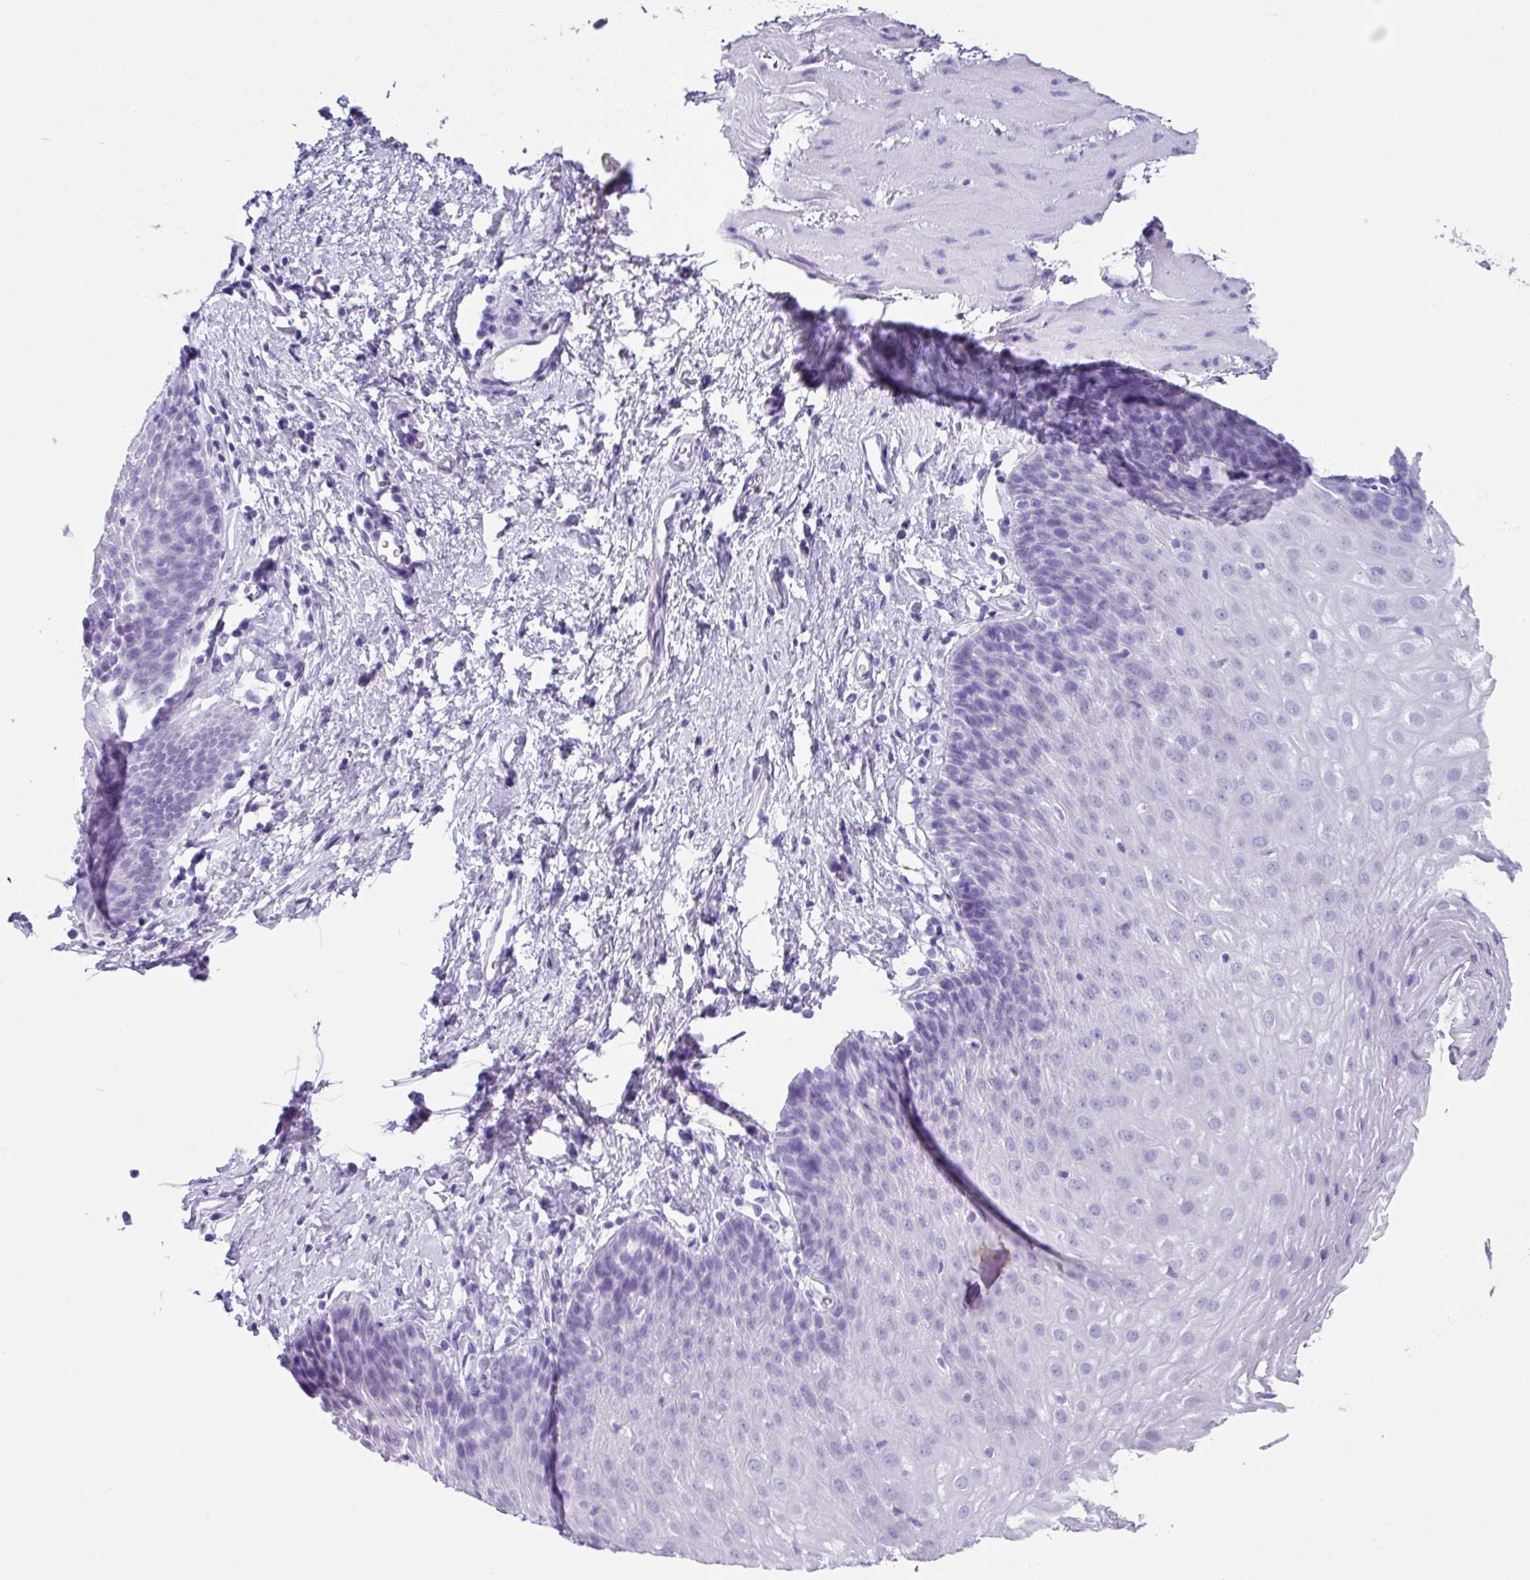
{"staining": {"intensity": "negative", "quantity": "none", "location": "none"}, "tissue": "esophagus", "cell_type": "Squamous epithelial cells", "image_type": "normal", "snomed": [{"axis": "morphology", "description": "Normal tissue, NOS"}, {"axis": "topography", "description": "Esophagus"}], "caption": "Micrograph shows no significant protein positivity in squamous epithelial cells of unremarkable esophagus. (Stains: DAB IHC with hematoxylin counter stain, Microscopy: brightfield microscopy at high magnification).", "gene": "ZG16", "patient": {"sex": "female", "age": 61}}